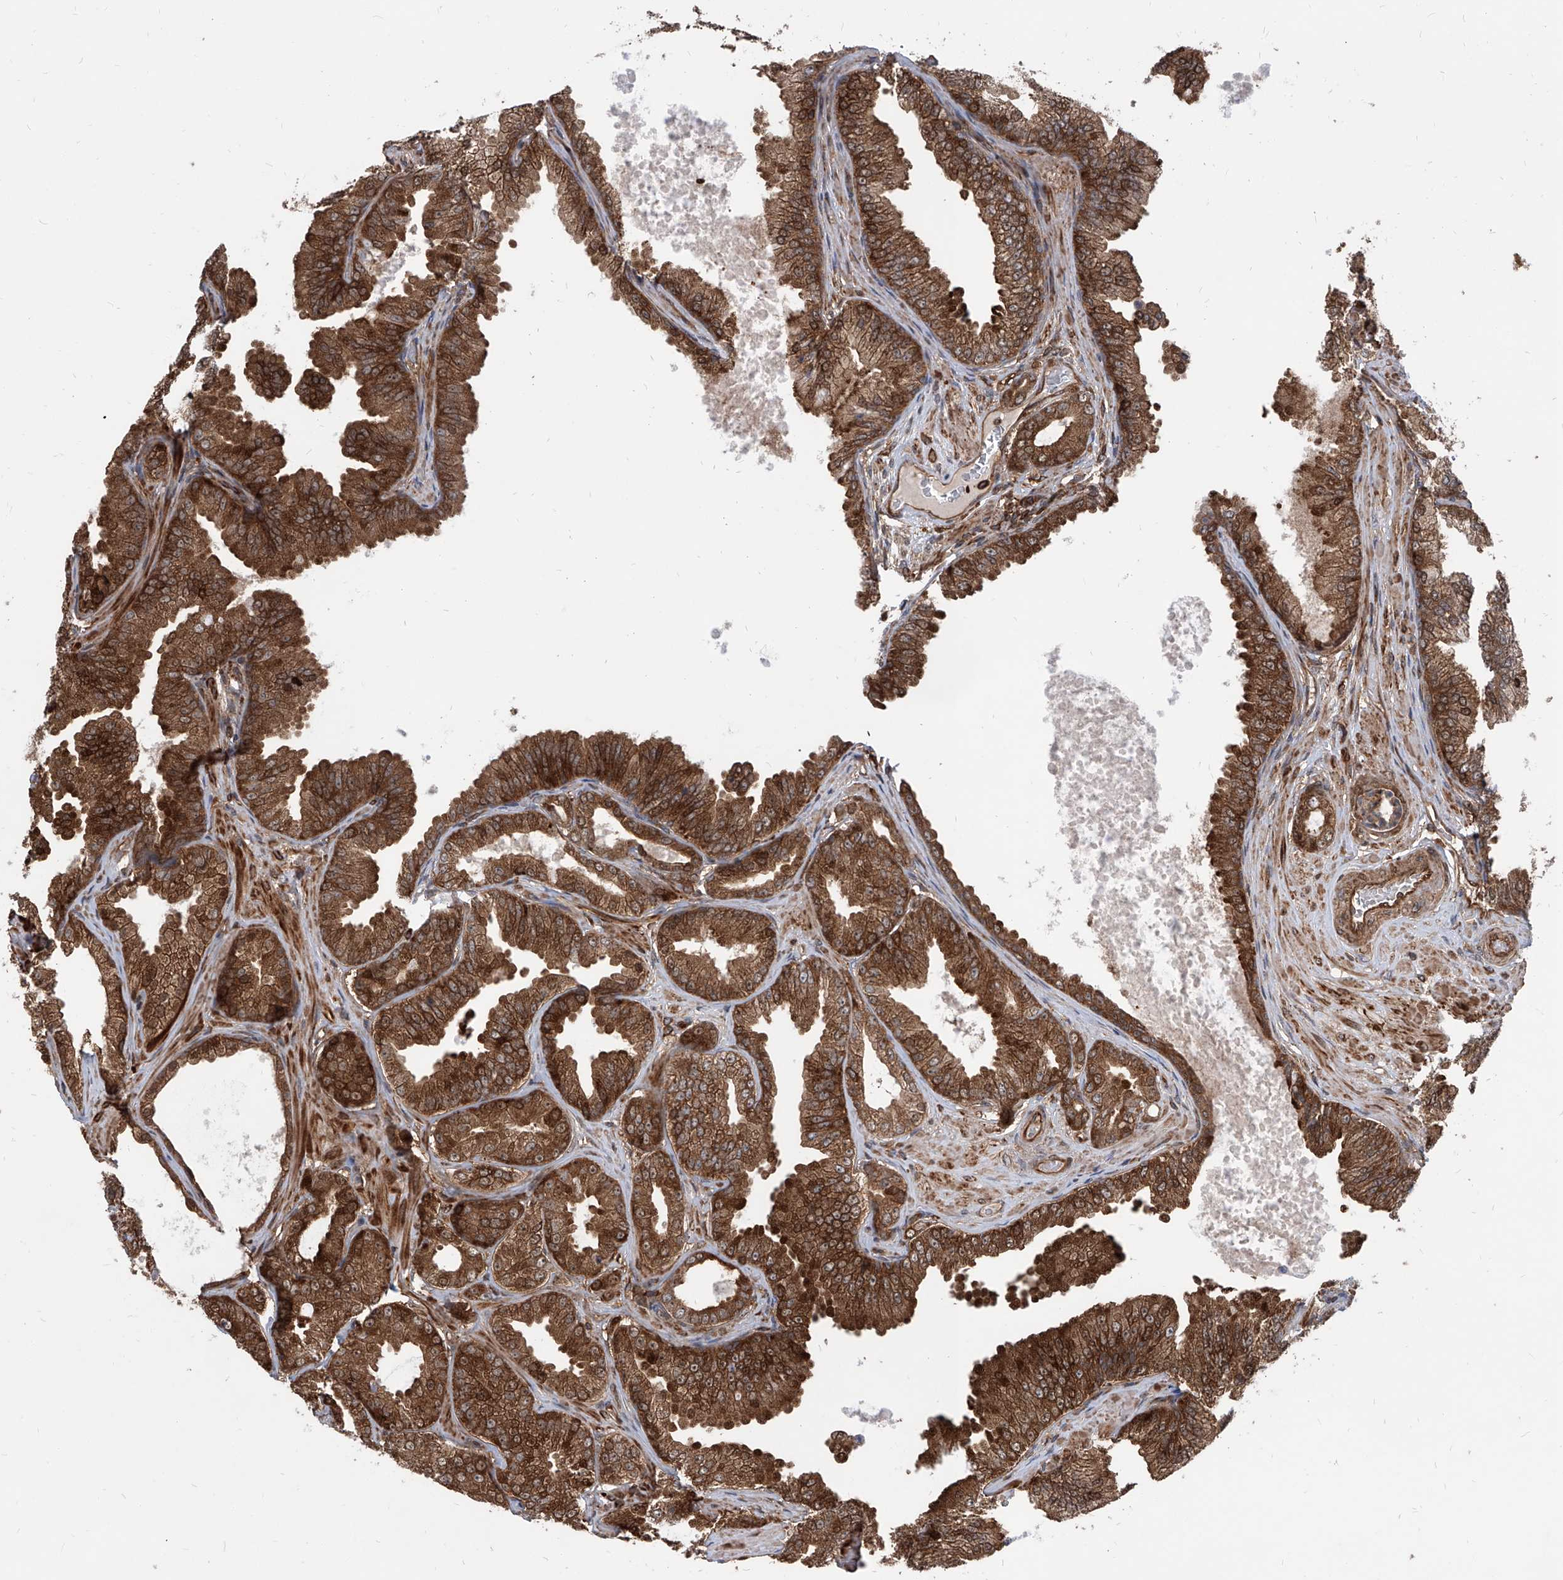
{"staining": {"intensity": "strong", "quantity": ">75%", "location": "cytoplasmic/membranous"}, "tissue": "prostate cancer", "cell_type": "Tumor cells", "image_type": "cancer", "snomed": [{"axis": "morphology", "description": "Adenocarcinoma, Low grade"}, {"axis": "topography", "description": "Prostate"}], "caption": "High-magnification brightfield microscopy of prostate adenocarcinoma (low-grade) stained with DAB (brown) and counterstained with hematoxylin (blue). tumor cells exhibit strong cytoplasmic/membranous positivity is identified in about>75% of cells.", "gene": "MAGED2", "patient": {"sex": "male", "age": 63}}